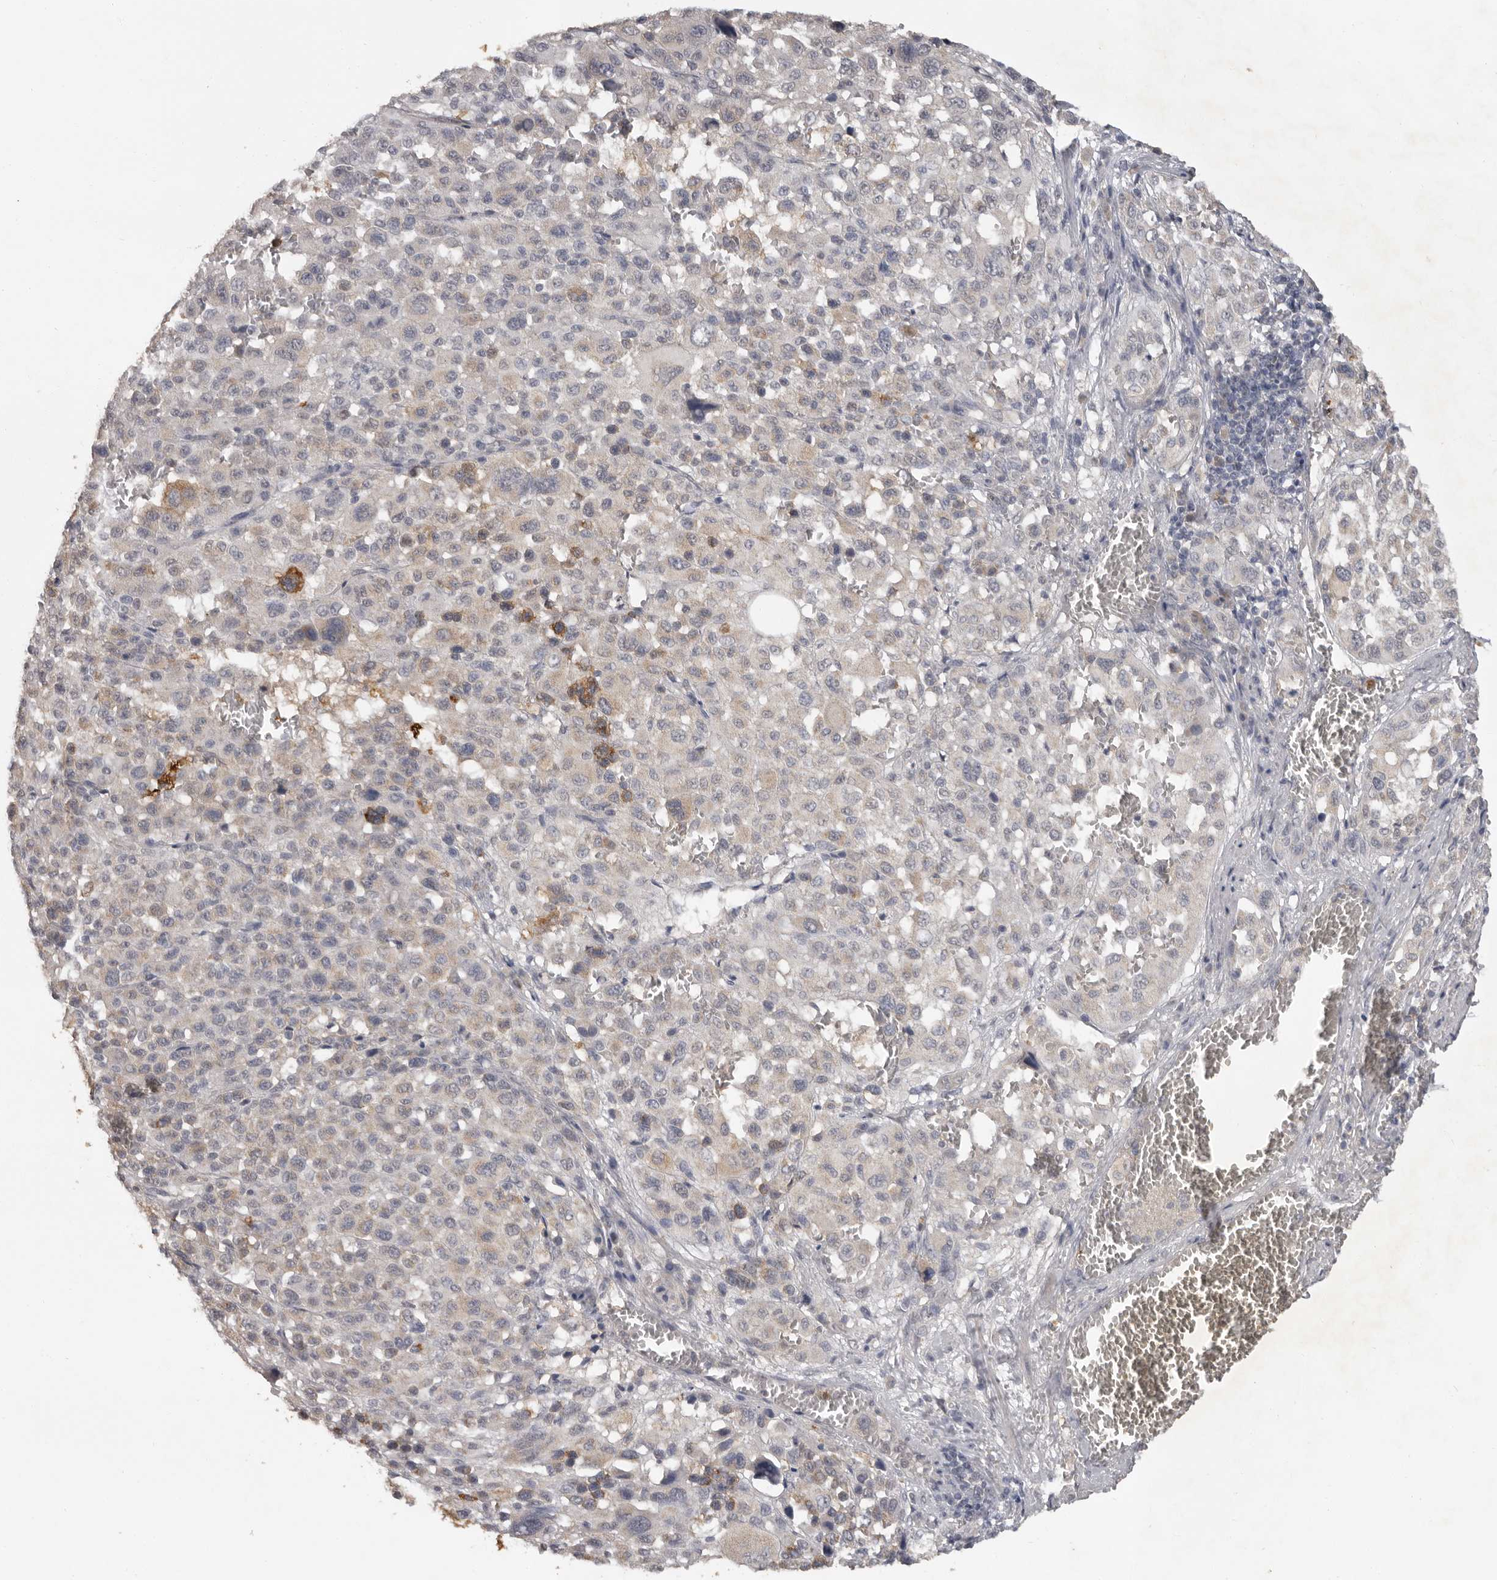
{"staining": {"intensity": "moderate", "quantity": "<25%", "location": "cytoplasmic/membranous"}, "tissue": "melanoma", "cell_type": "Tumor cells", "image_type": "cancer", "snomed": [{"axis": "morphology", "description": "Malignant melanoma, Metastatic site"}, {"axis": "topography", "description": "Skin"}], "caption": "Immunohistochemical staining of human melanoma demonstrates low levels of moderate cytoplasmic/membranous expression in about <25% of tumor cells.", "gene": "MTF1", "patient": {"sex": "female", "age": 74}}